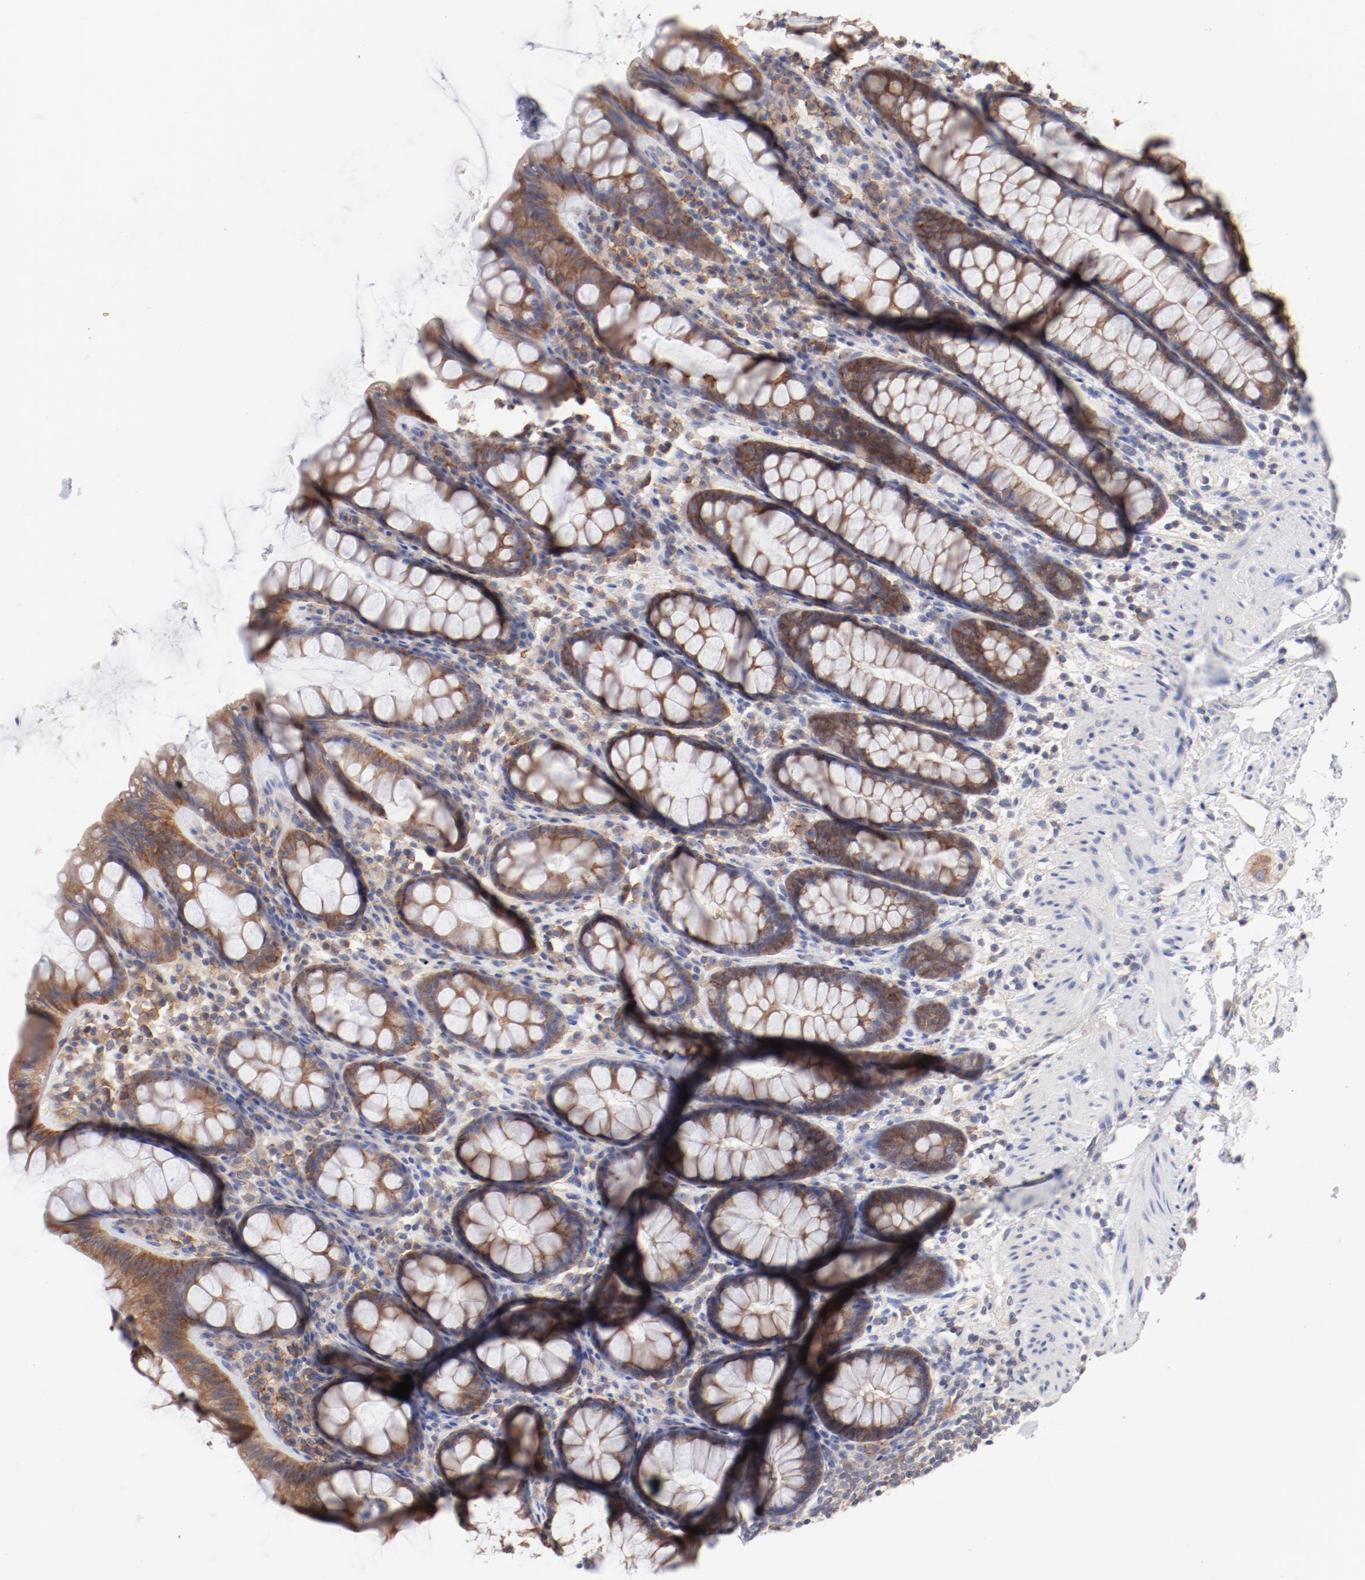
{"staining": {"intensity": "moderate", "quantity": ">75%", "location": "cytoplasmic/membranous"}, "tissue": "rectum", "cell_type": "Glandular cells", "image_type": "normal", "snomed": [{"axis": "morphology", "description": "Normal tissue, NOS"}, {"axis": "topography", "description": "Rectum"}], "caption": "Immunohistochemical staining of benign human rectum reveals medium levels of moderate cytoplasmic/membranous positivity in approximately >75% of glandular cells.", "gene": "SETD3", "patient": {"sex": "male", "age": 92}}